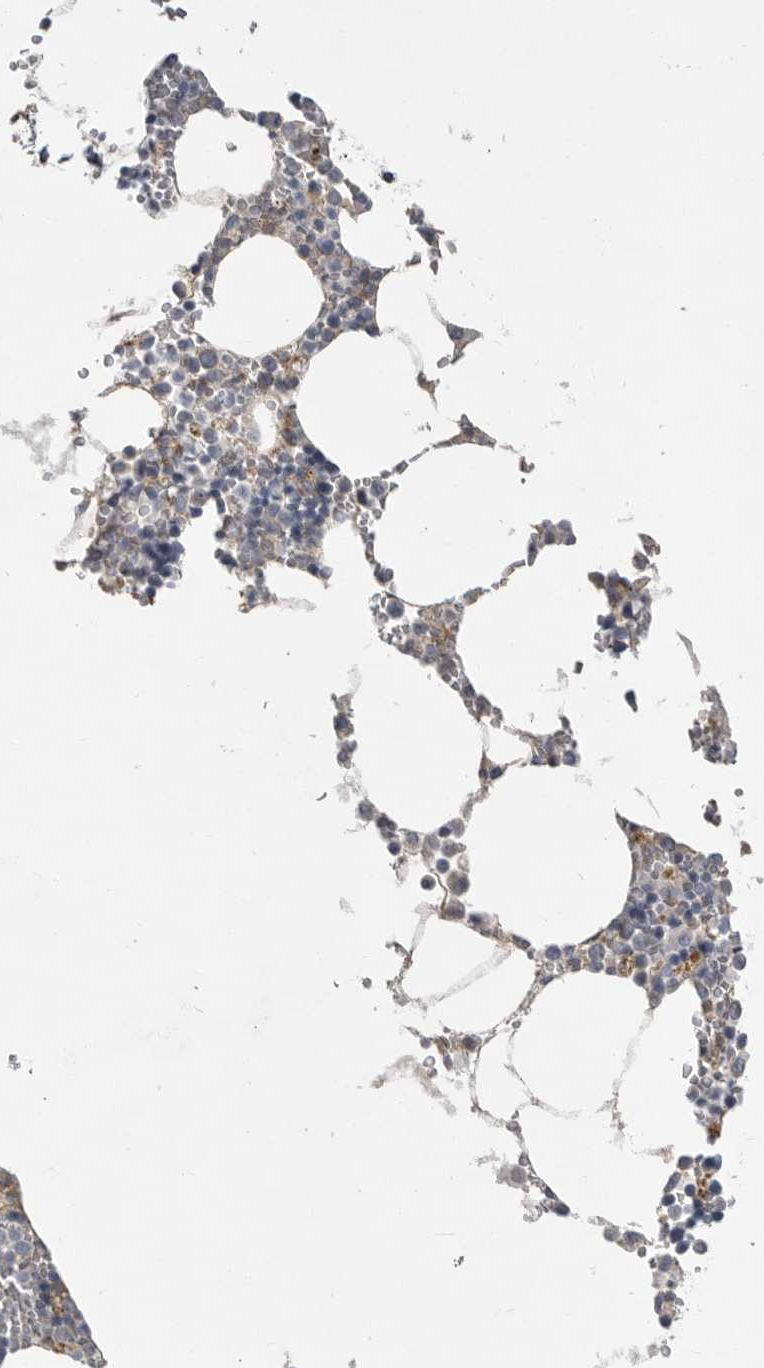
{"staining": {"intensity": "negative", "quantity": "none", "location": "none"}, "tissue": "bone marrow", "cell_type": "Hematopoietic cells", "image_type": "normal", "snomed": [{"axis": "morphology", "description": "Normal tissue, NOS"}, {"axis": "topography", "description": "Bone marrow"}], "caption": "Bone marrow stained for a protein using immunohistochemistry reveals no expression hematopoietic cells.", "gene": "CRP", "patient": {"sex": "male", "age": 70}}